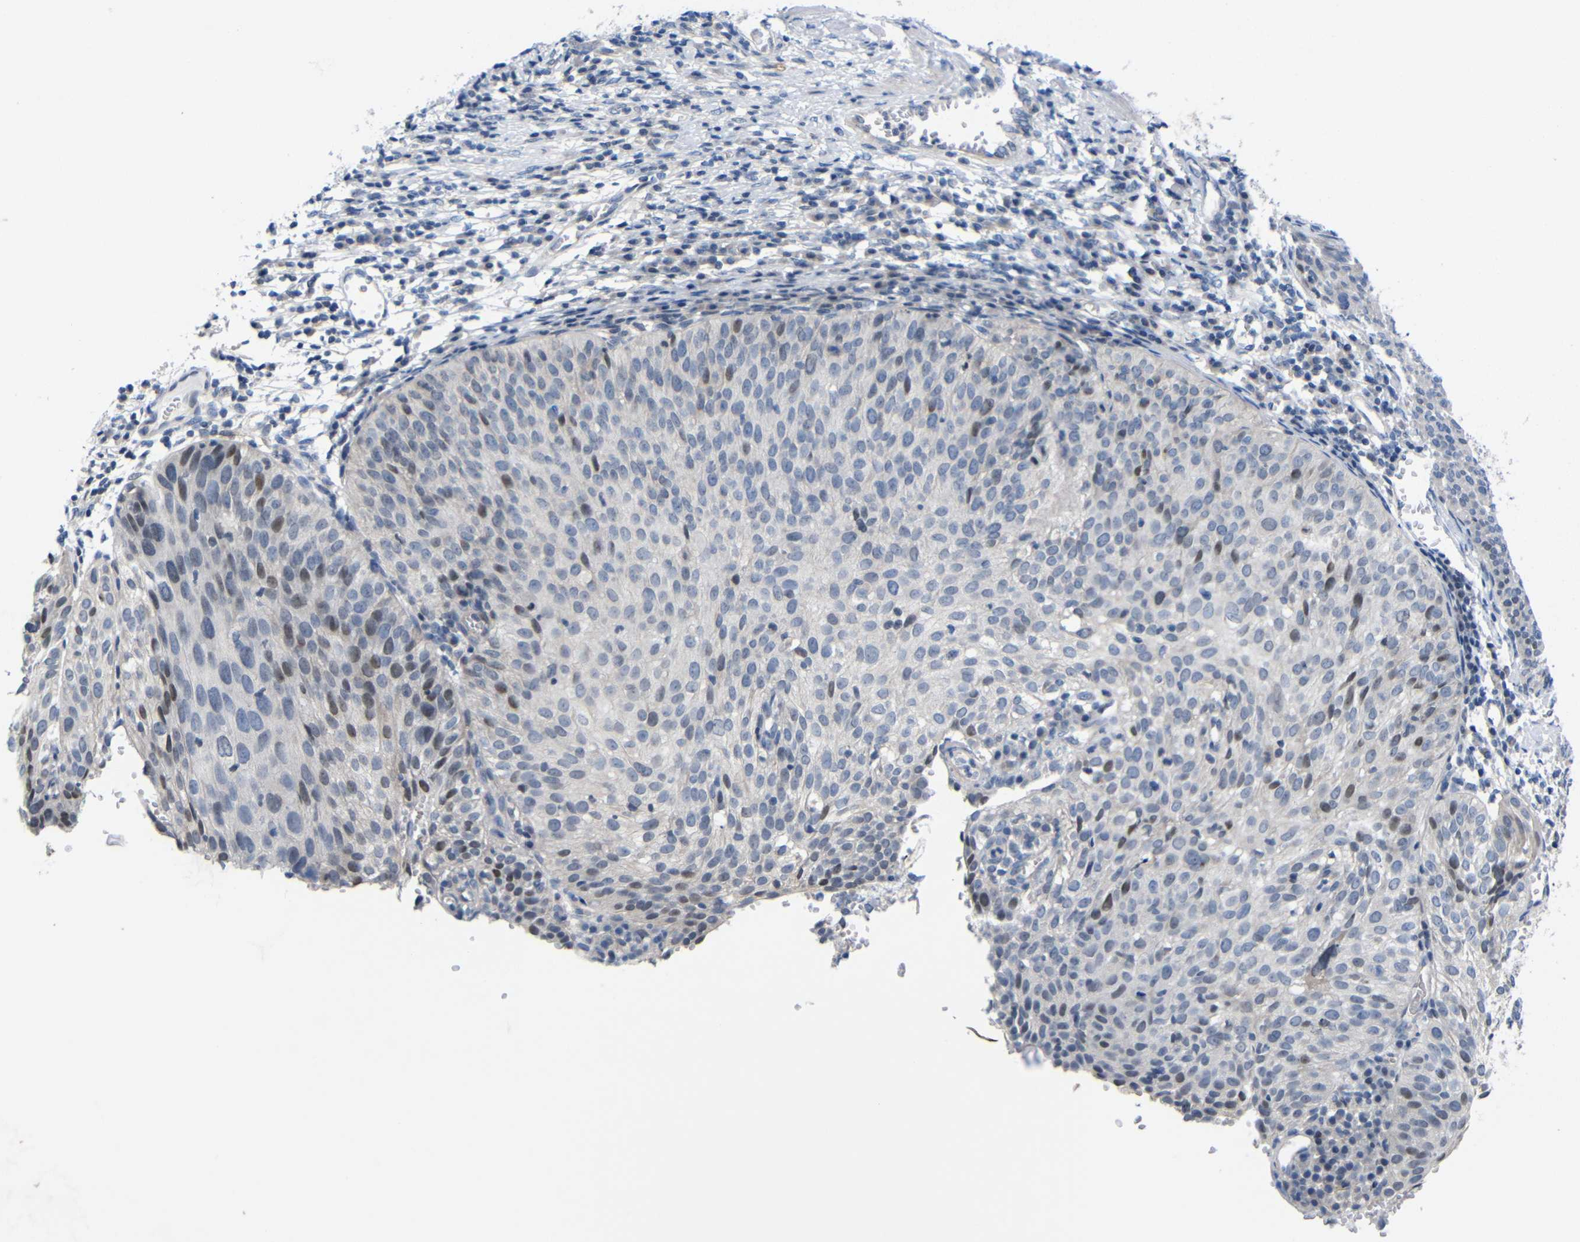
{"staining": {"intensity": "moderate", "quantity": "<25%", "location": "nuclear"}, "tissue": "cervical cancer", "cell_type": "Tumor cells", "image_type": "cancer", "snomed": [{"axis": "morphology", "description": "Squamous cell carcinoma, NOS"}, {"axis": "topography", "description": "Cervix"}], "caption": "Squamous cell carcinoma (cervical) stained with immunohistochemistry (IHC) displays moderate nuclear expression in approximately <25% of tumor cells. (IHC, brightfield microscopy, high magnification).", "gene": "CMTM1", "patient": {"sex": "female", "age": 39}}